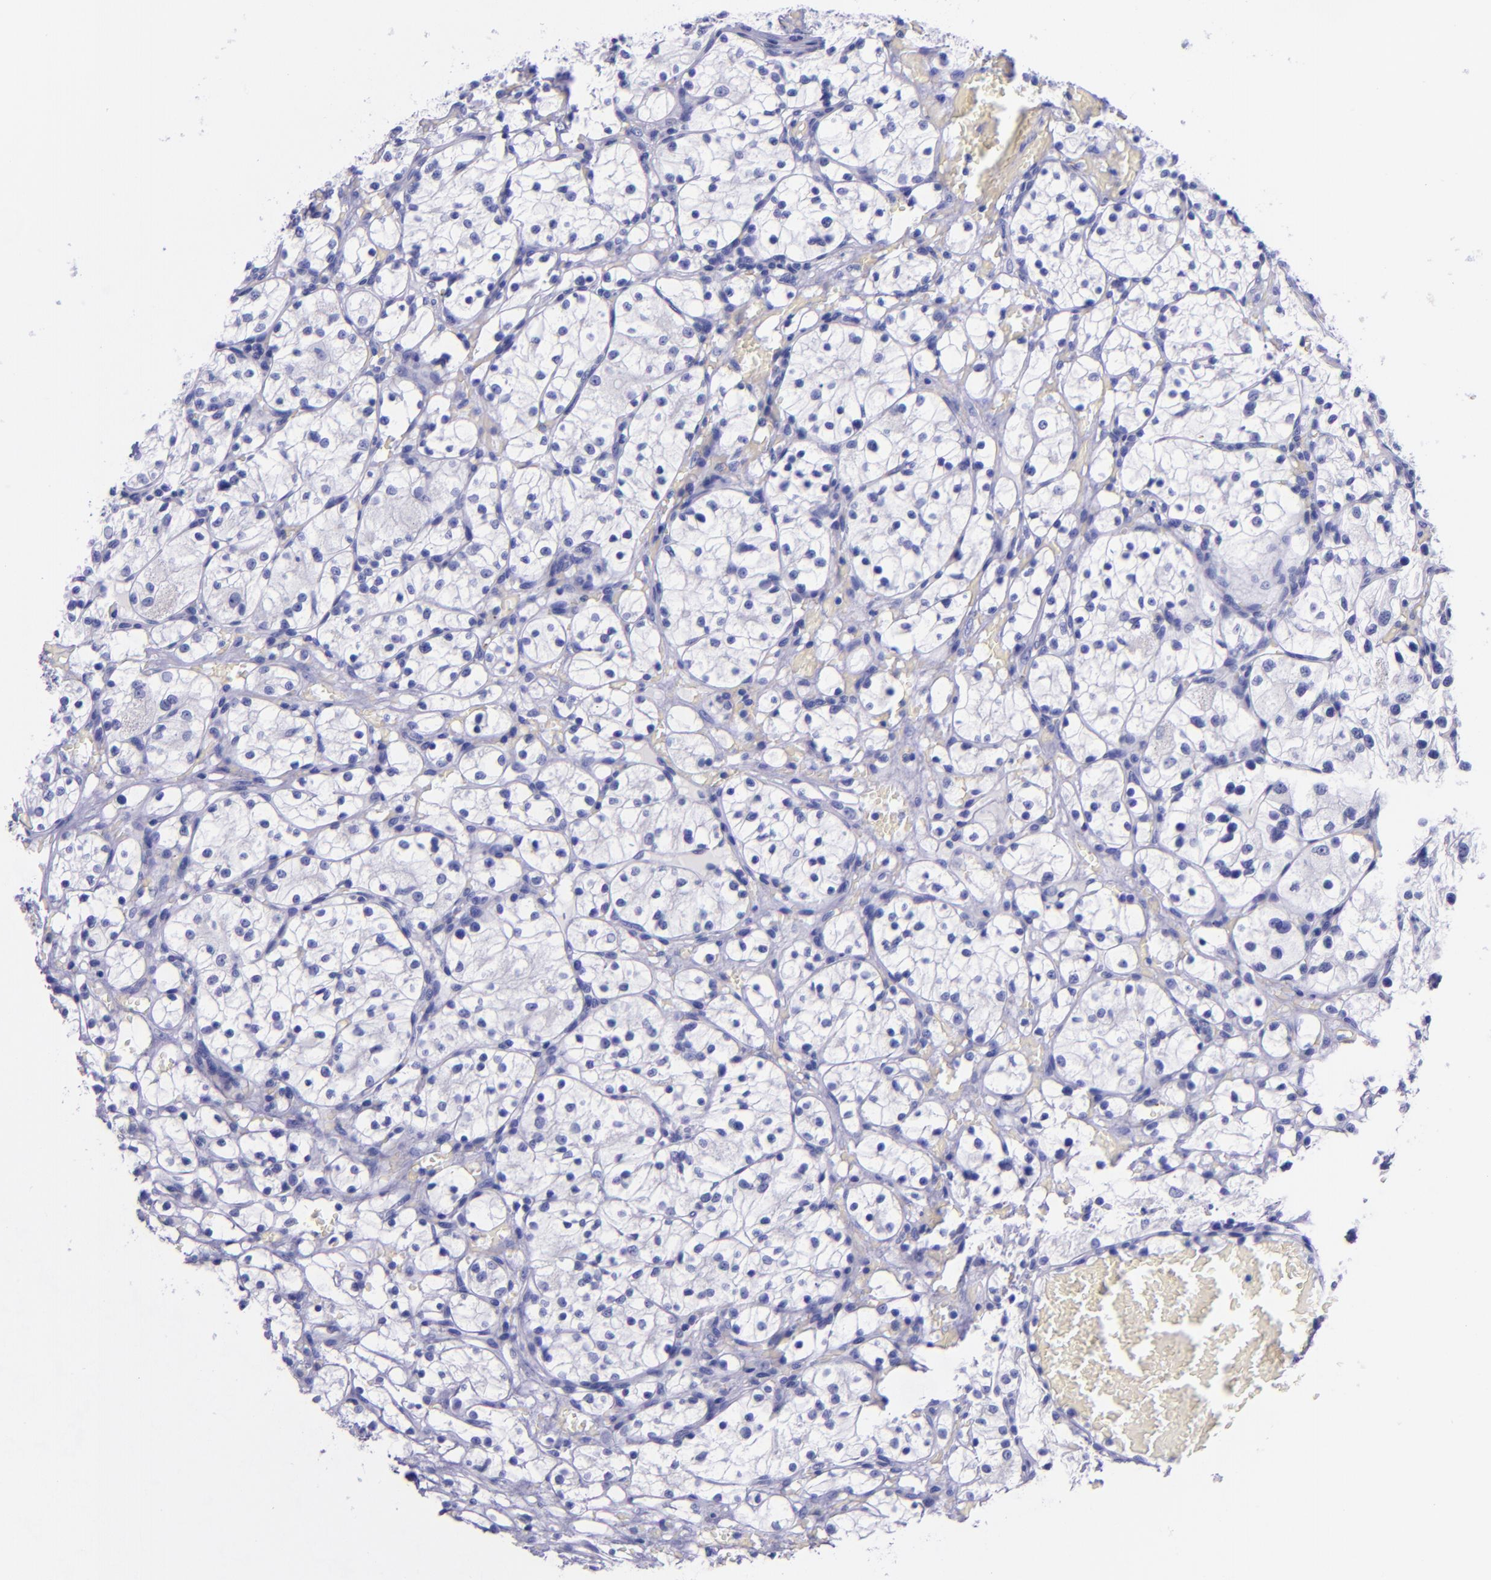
{"staining": {"intensity": "negative", "quantity": "none", "location": "none"}, "tissue": "renal cancer", "cell_type": "Tumor cells", "image_type": "cancer", "snomed": [{"axis": "morphology", "description": "Adenocarcinoma, NOS"}, {"axis": "topography", "description": "Kidney"}], "caption": "This is an immunohistochemistry image of human adenocarcinoma (renal). There is no staining in tumor cells.", "gene": "SLPI", "patient": {"sex": "female", "age": 60}}